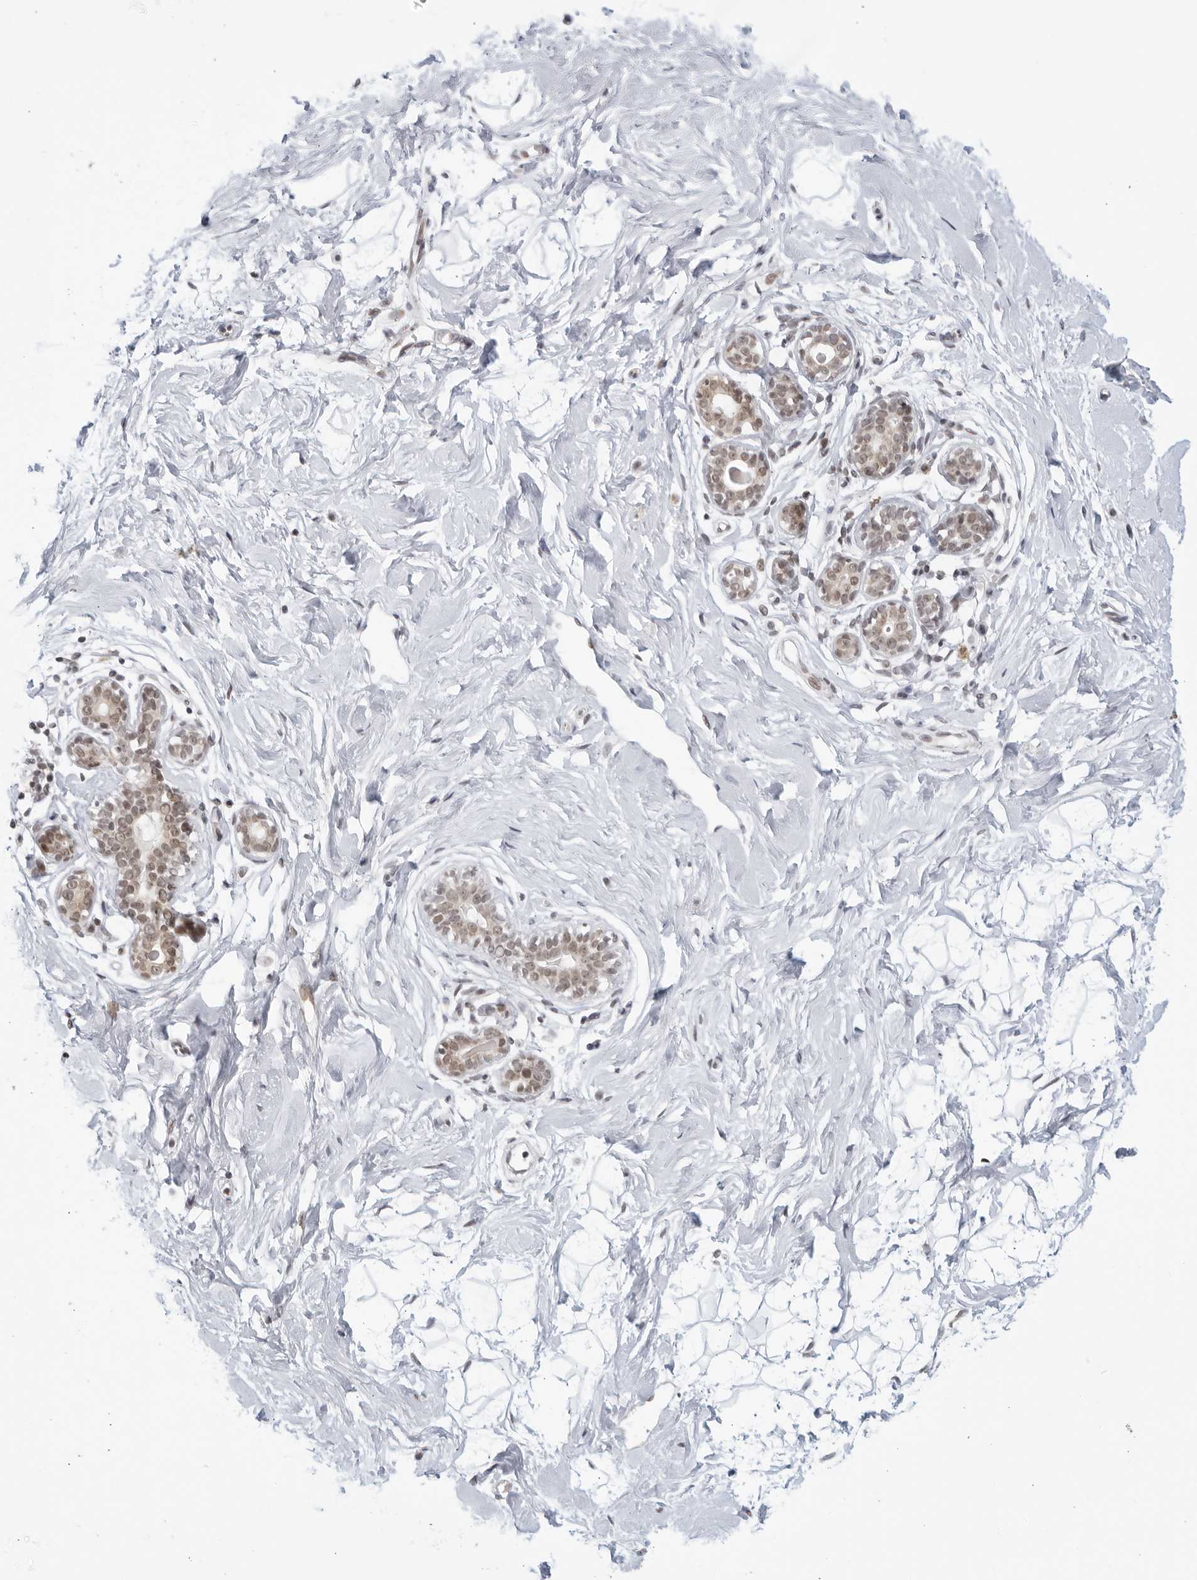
{"staining": {"intensity": "negative", "quantity": "none", "location": "none"}, "tissue": "breast", "cell_type": "Adipocytes", "image_type": "normal", "snomed": [{"axis": "morphology", "description": "Normal tissue, NOS"}, {"axis": "morphology", "description": "Adenoma, NOS"}, {"axis": "topography", "description": "Breast"}], "caption": "IHC of normal breast reveals no positivity in adipocytes.", "gene": "RAB11FIP3", "patient": {"sex": "female", "age": 23}}